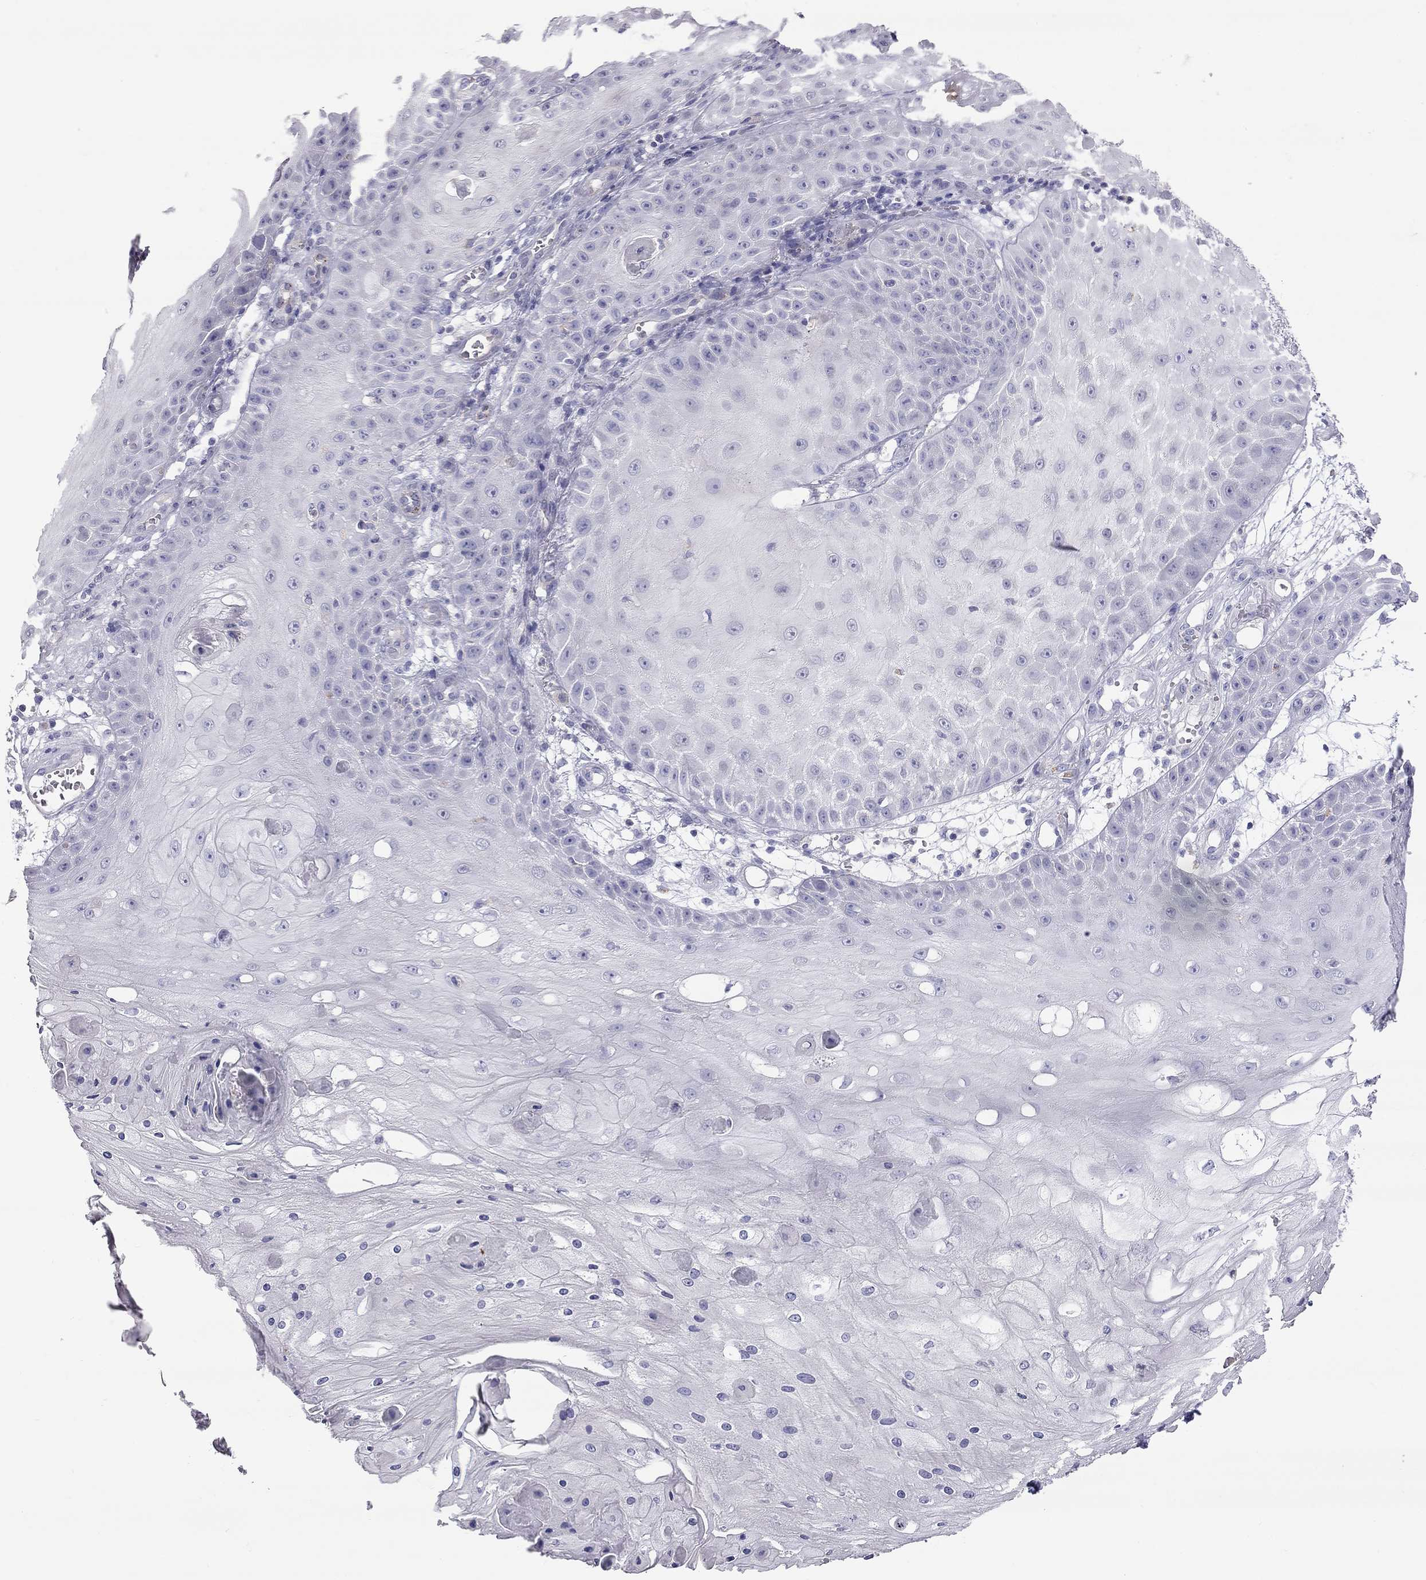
{"staining": {"intensity": "negative", "quantity": "none", "location": "none"}, "tissue": "skin cancer", "cell_type": "Tumor cells", "image_type": "cancer", "snomed": [{"axis": "morphology", "description": "Squamous cell carcinoma, NOS"}, {"axis": "topography", "description": "Skin"}], "caption": "A histopathology image of human squamous cell carcinoma (skin) is negative for staining in tumor cells. (DAB immunohistochemistry with hematoxylin counter stain).", "gene": "TDRD6", "patient": {"sex": "male", "age": 70}}